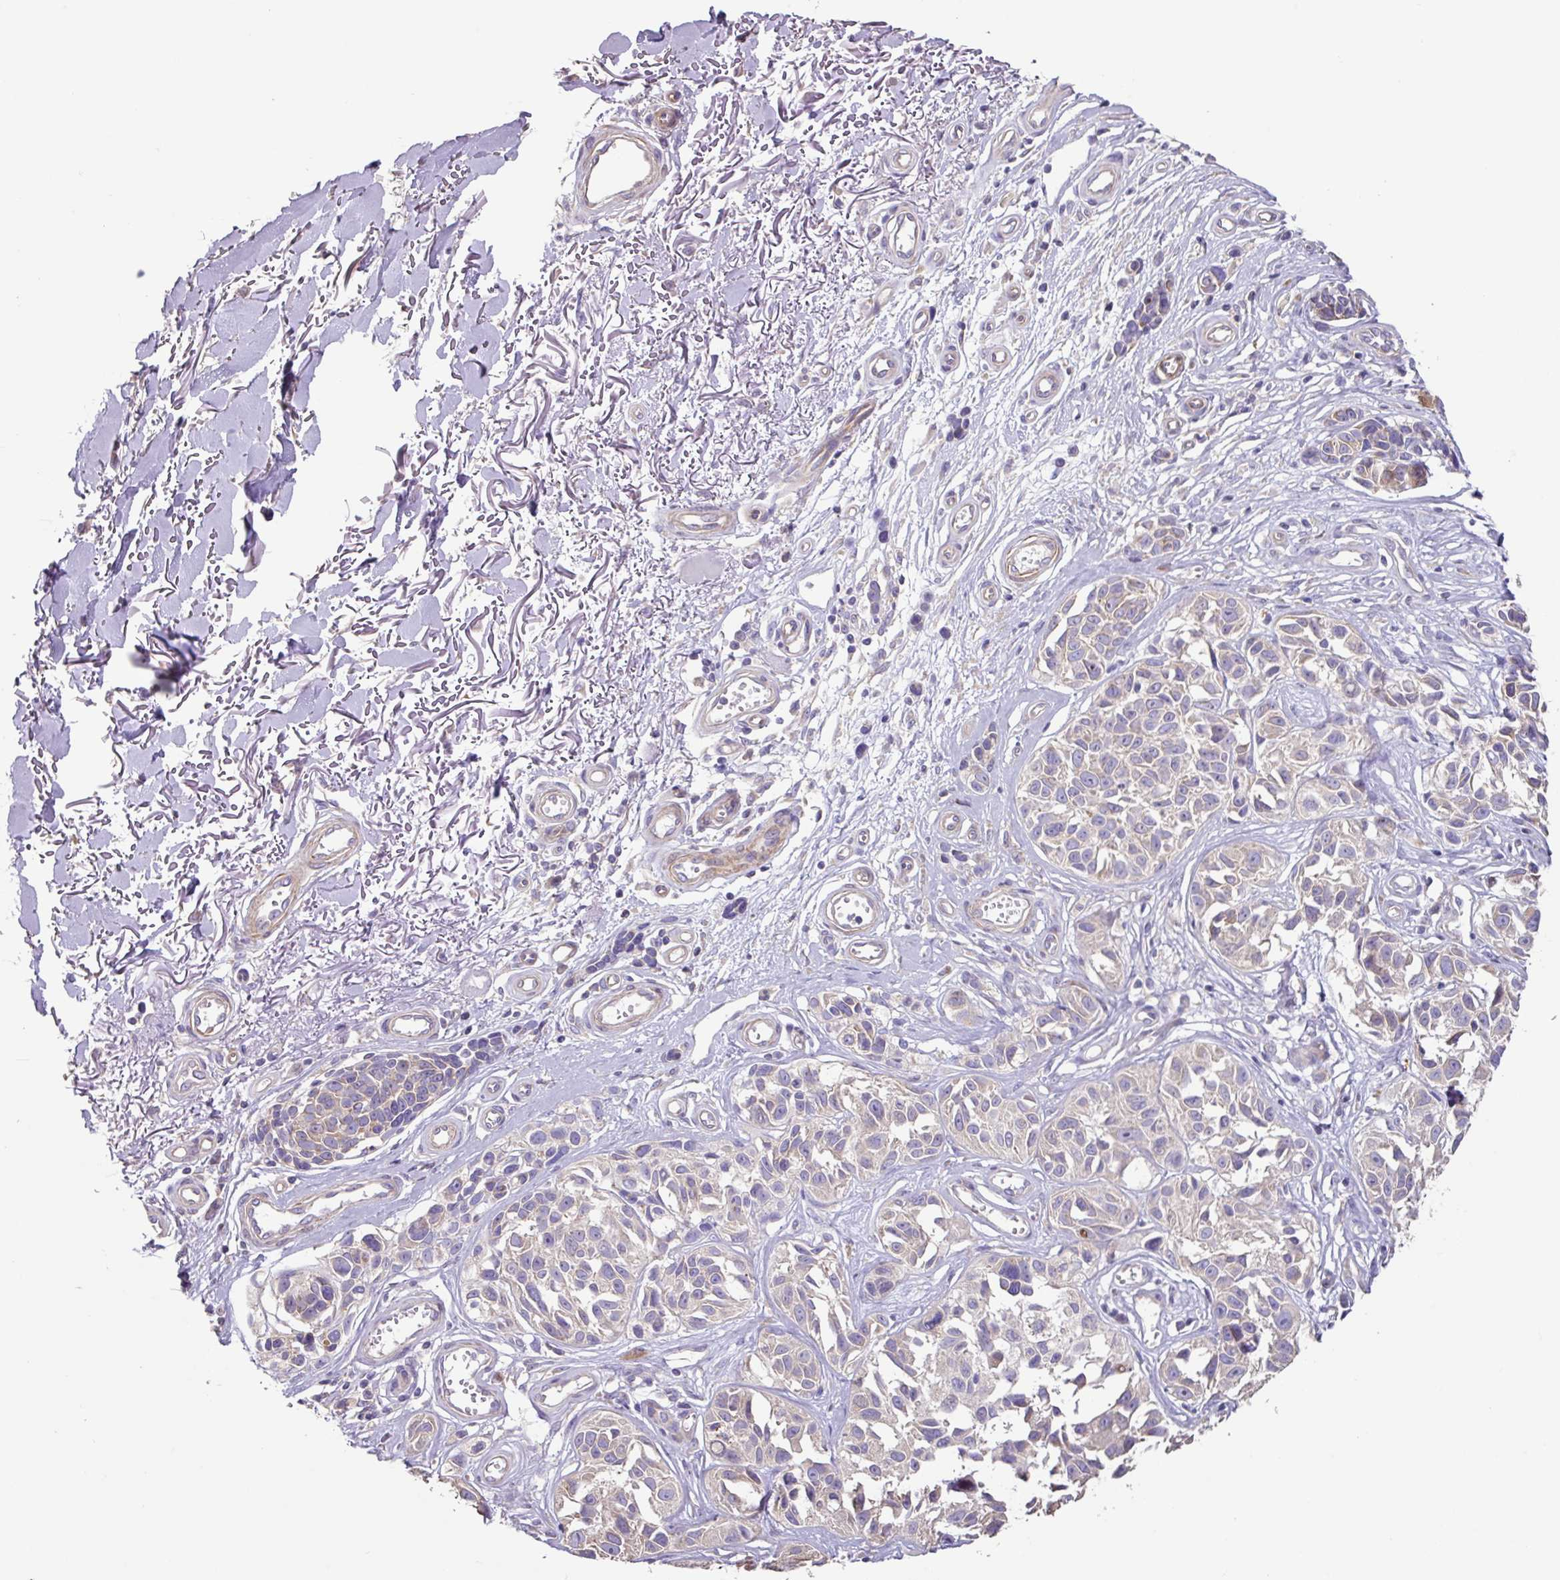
{"staining": {"intensity": "weak", "quantity": "<25%", "location": "cytoplasmic/membranous"}, "tissue": "melanoma", "cell_type": "Tumor cells", "image_type": "cancer", "snomed": [{"axis": "morphology", "description": "Malignant melanoma, NOS"}, {"axis": "topography", "description": "Skin"}], "caption": "Malignant melanoma was stained to show a protein in brown. There is no significant staining in tumor cells. The staining is performed using DAB (3,3'-diaminobenzidine) brown chromogen with nuclei counter-stained in using hematoxylin.", "gene": "MRRF", "patient": {"sex": "male", "age": 73}}